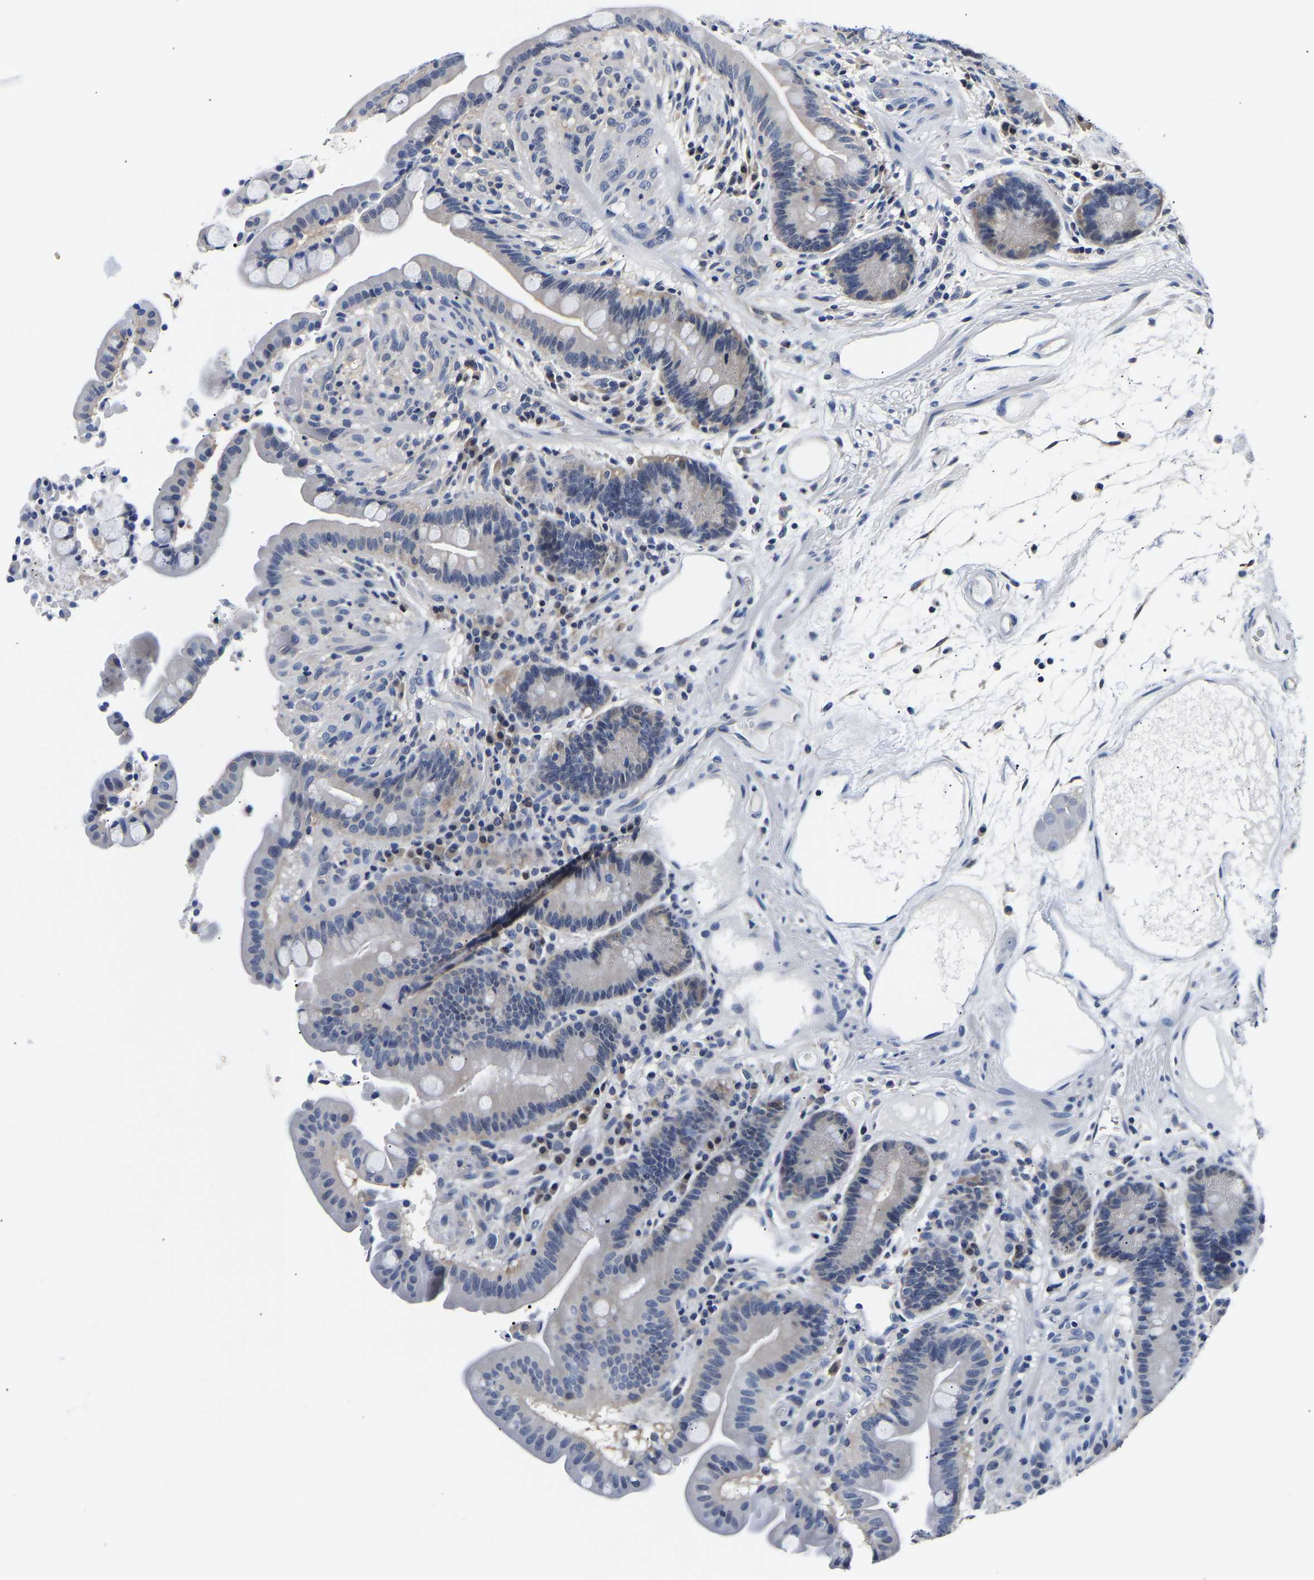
{"staining": {"intensity": "negative", "quantity": "none", "location": "none"}, "tissue": "colon", "cell_type": "Endothelial cells", "image_type": "normal", "snomed": [{"axis": "morphology", "description": "Normal tissue, NOS"}, {"axis": "topography", "description": "Colon"}], "caption": "This is an IHC image of benign colon. There is no positivity in endothelial cells.", "gene": "UCHL3", "patient": {"sex": "male", "age": 73}}